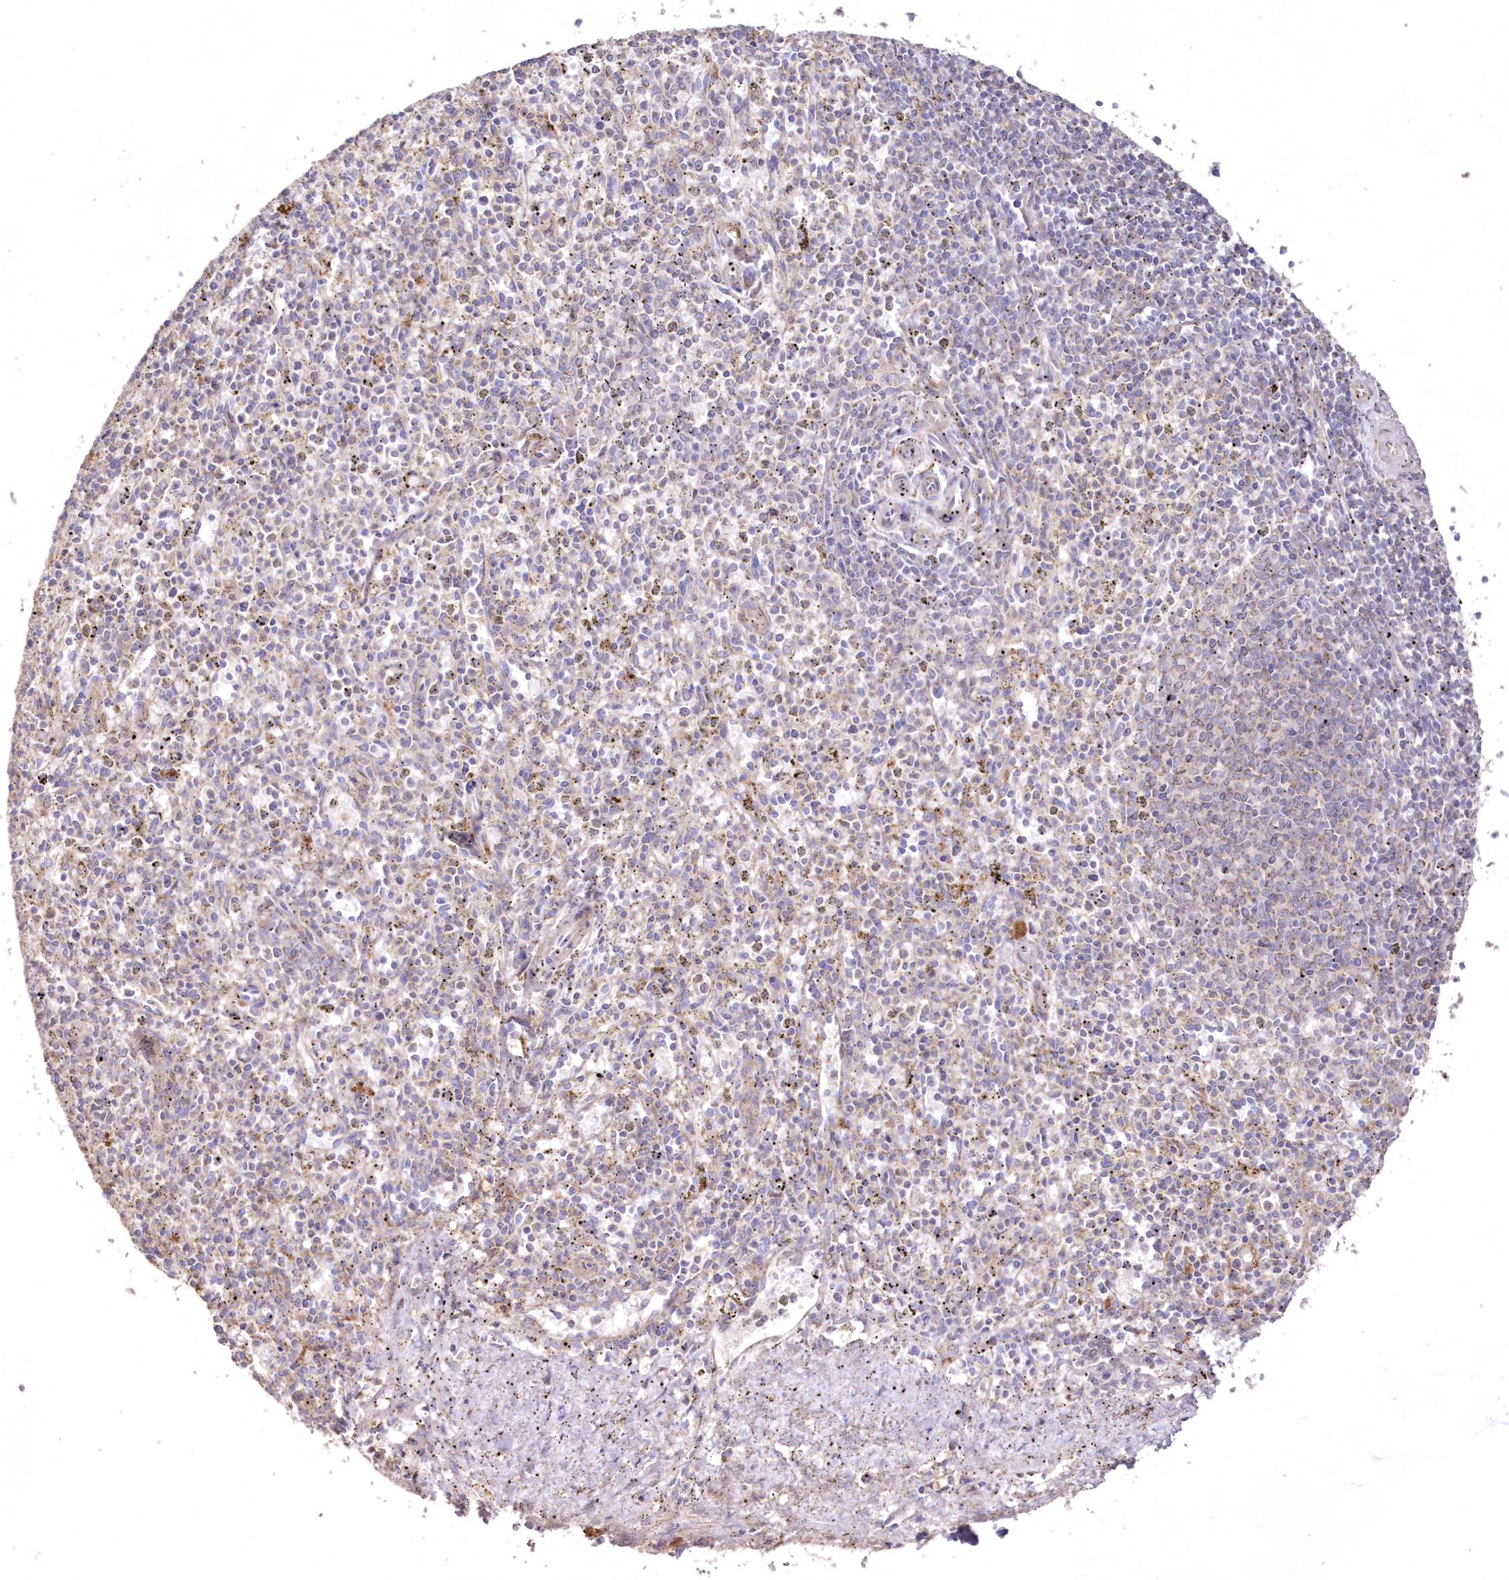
{"staining": {"intensity": "negative", "quantity": "none", "location": "none"}, "tissue": "spleen", "cell_type": "Cells in red pulp", "image_type": "normal", "snomed": [{"axis": "morphology", "description": "Normal tissue, NOS"}, {"axis": "topography", "description": "Spleen"}], "caption": "Protein analysis of unremarkable spleen reveals no significant staining in cells in red pulp. The staining is performed using DAB brown chromogen with nuclei counter-stained in using hematoxylin.", "gene": "HADHB", "patient": {"sex": "male", "age": 72}}